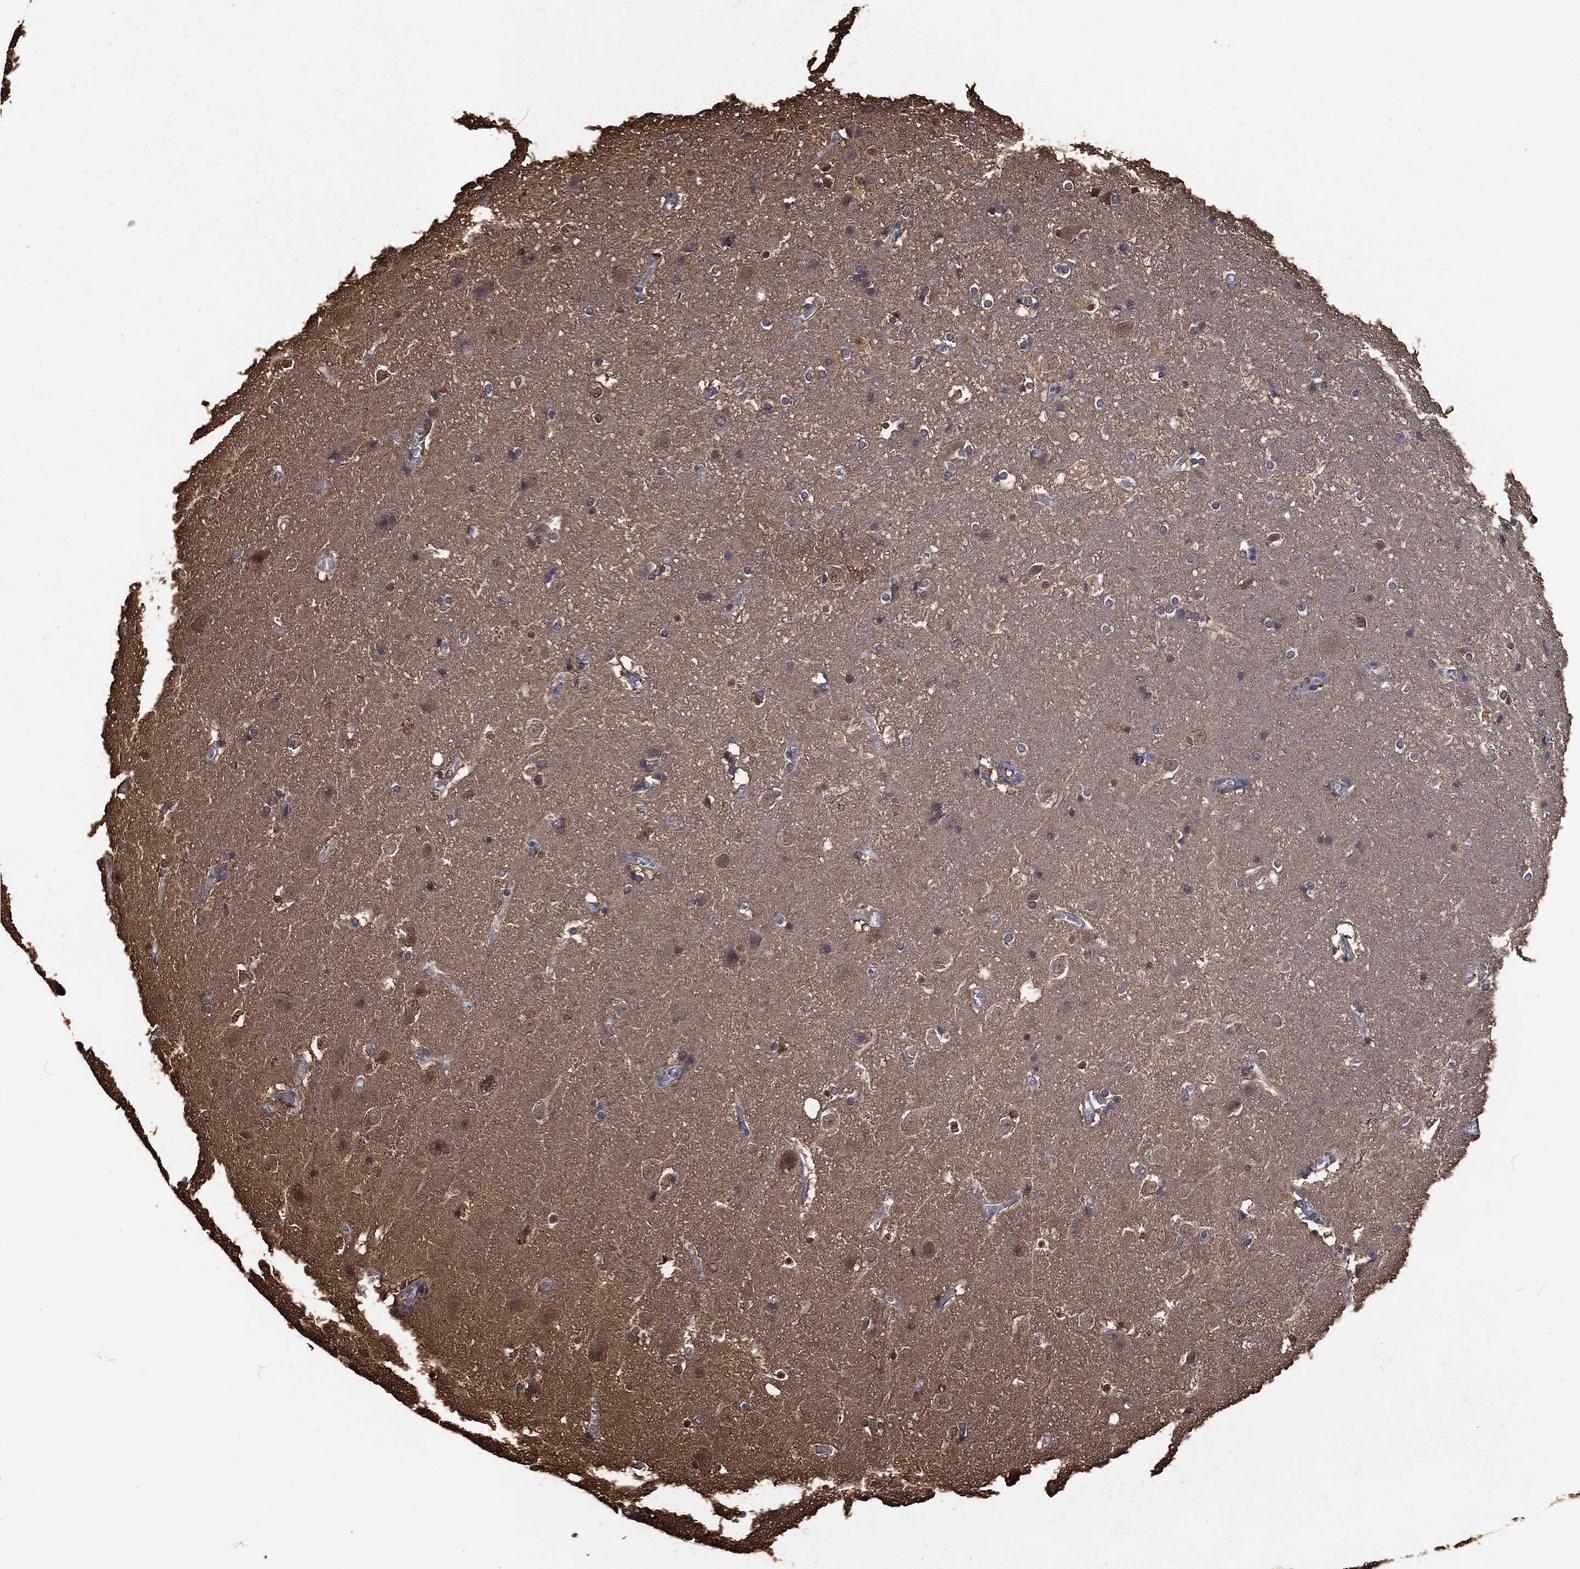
{"staining": {"intensity": "negative", "quantity": "none", "location": "none"}, "tissue": "cerebral cortex", "cell_type": "Endothelial cells", "image_type": "normal", "snomed": [{"axis": "morphology", "description": "Normal tissue, NOS"}, {"axis": "topography", "description": "Cerebral cortex"}], "caption": "Protein analysis of benign cerebral cortex displays no significant expression in endothelial cells.", "gene": "PRDX4", "patient": {"sex": "male", "age": 59}}